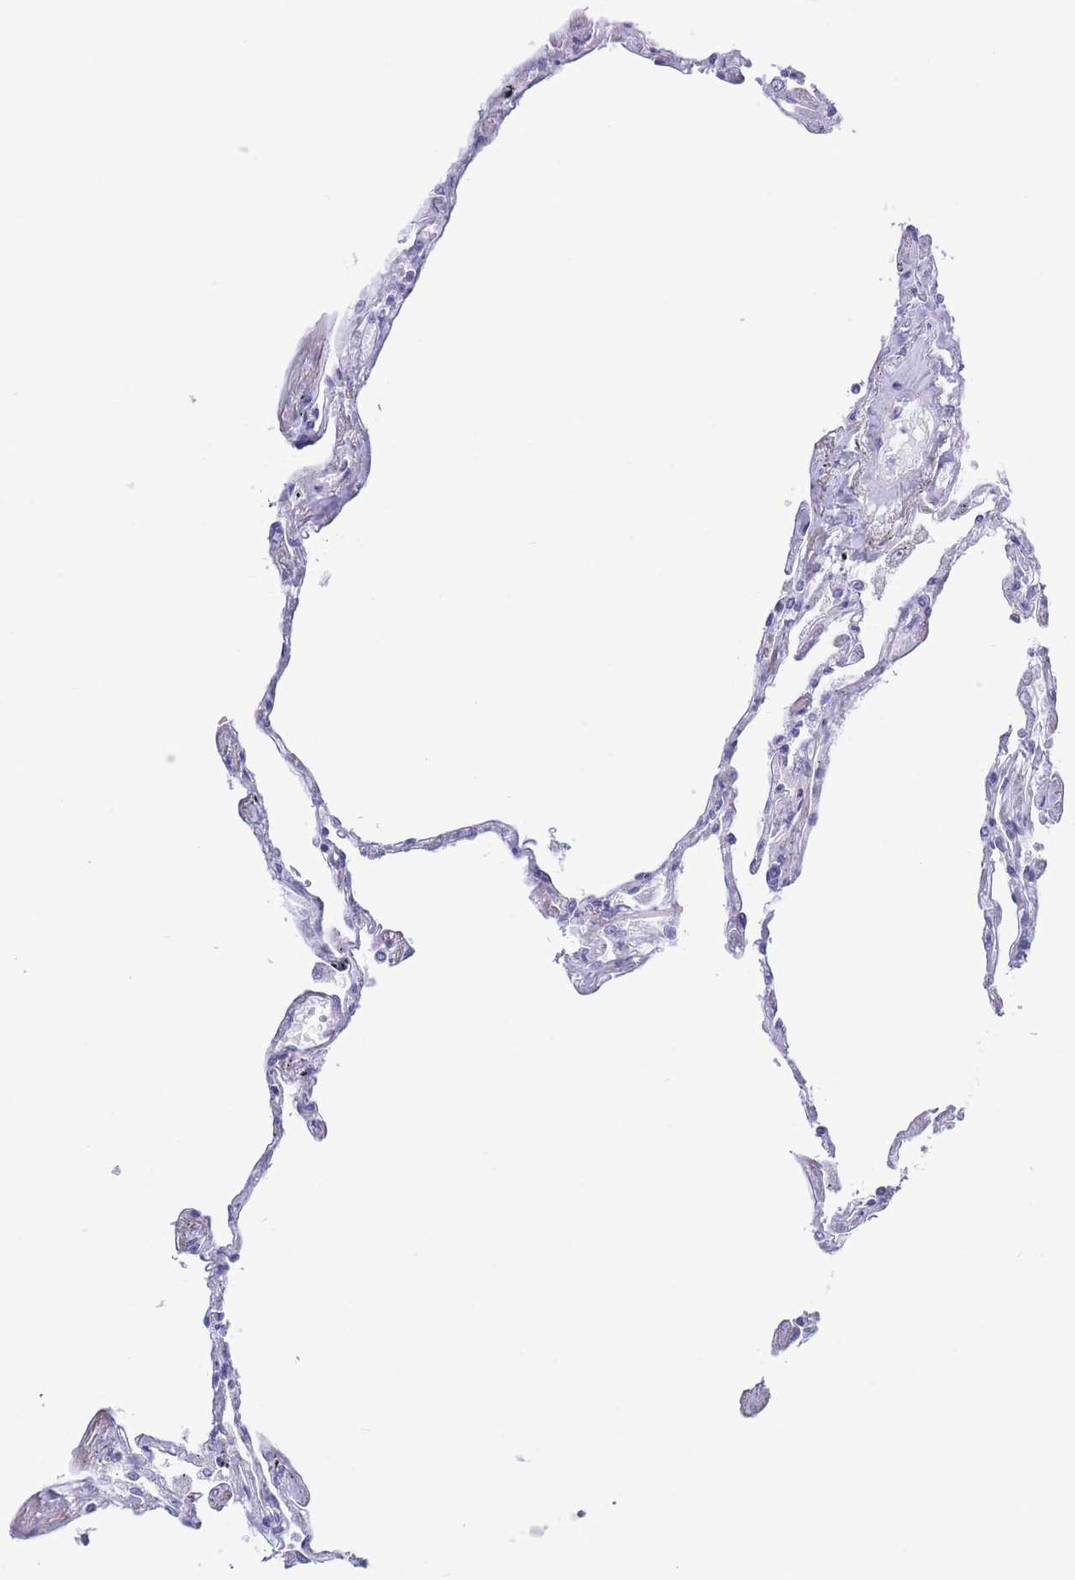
{"staining": {"intensity": "negative", "quantity": "none", "location": "none"}, "tissue": "lung", "cell_type": "Alveolar cells", "image_type": "normal", "snomed": [{"axis": "morphology", "description": "Normal tissue, NOS"}, {"axis": "topography", "description": "Lung"}], "caption": "Immunohistochemical staining of normal human lung reveals no significant expression in alveolar cells. (DAB (3,3'-diaminobenzidine) IHC with hematoxylin counter stain).", "gene": "CD37", "patient": {"sex": "female", "age": 67}}